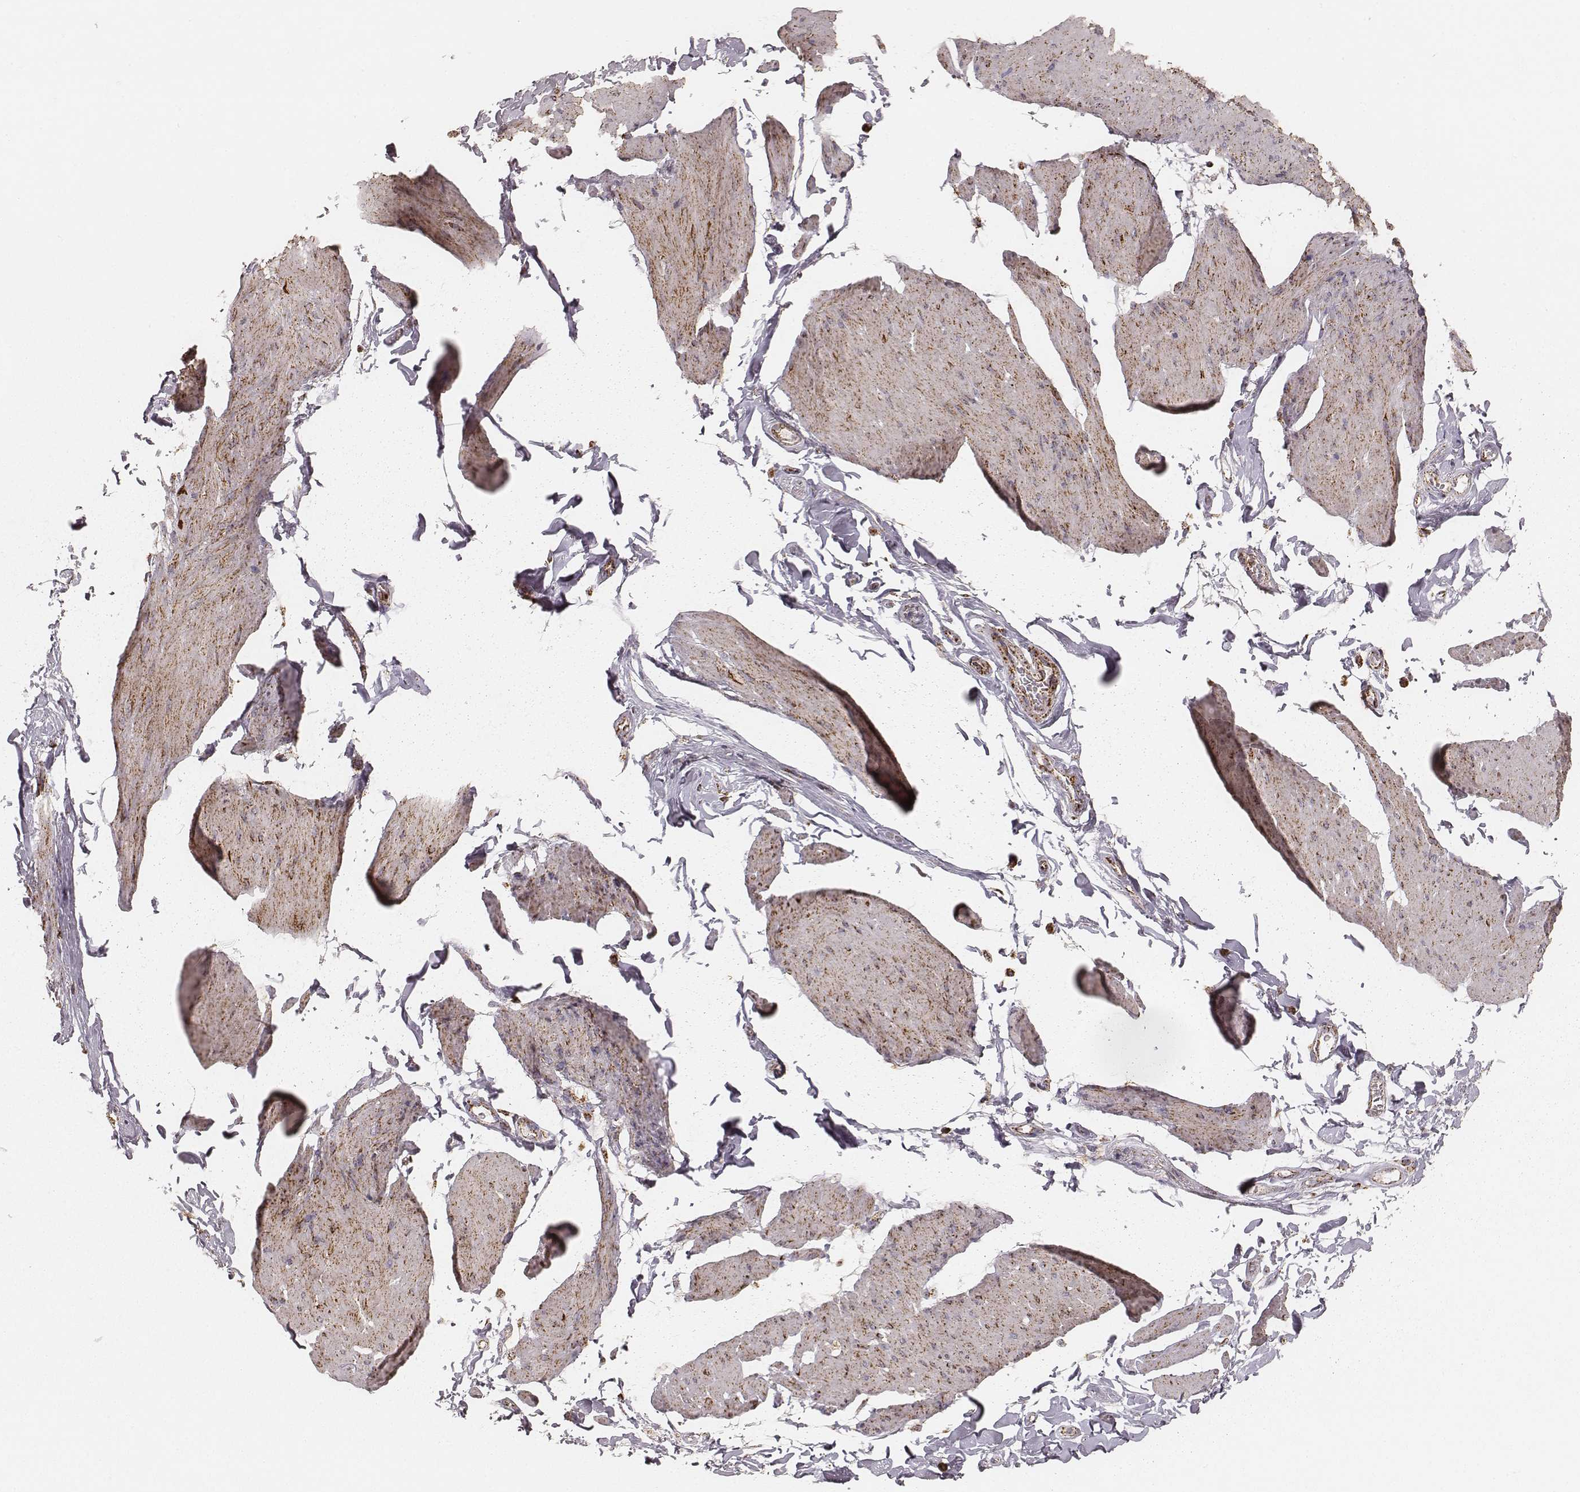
{"staining": {"intensity": "moderate", "quantity": ">75%", "location": "cytoplasmic/membranous"}, "tissue": "smooth muscle", "cell_type": "Smooth muscle cells", "image_type": "normal", "snomed": [{"axis": "morphology", "description": "Normal tissue, NOS"}, {"axis": "topography", "description": "Adipose tissue"}, {"axis": "topography", "description": "Smooth muscle"}, {"axis": "topography", "description": "Peripheral nerve tissue"}], "caption": "This histopathology image exhibits immunohistochemistry staining of normal smooth muscle, with medium moderate cytoplasmic/membranous expression in approximately >75% of smooth muscle cells.", "gene": "CS", "patient": {"sex": "male", "age": 83}}